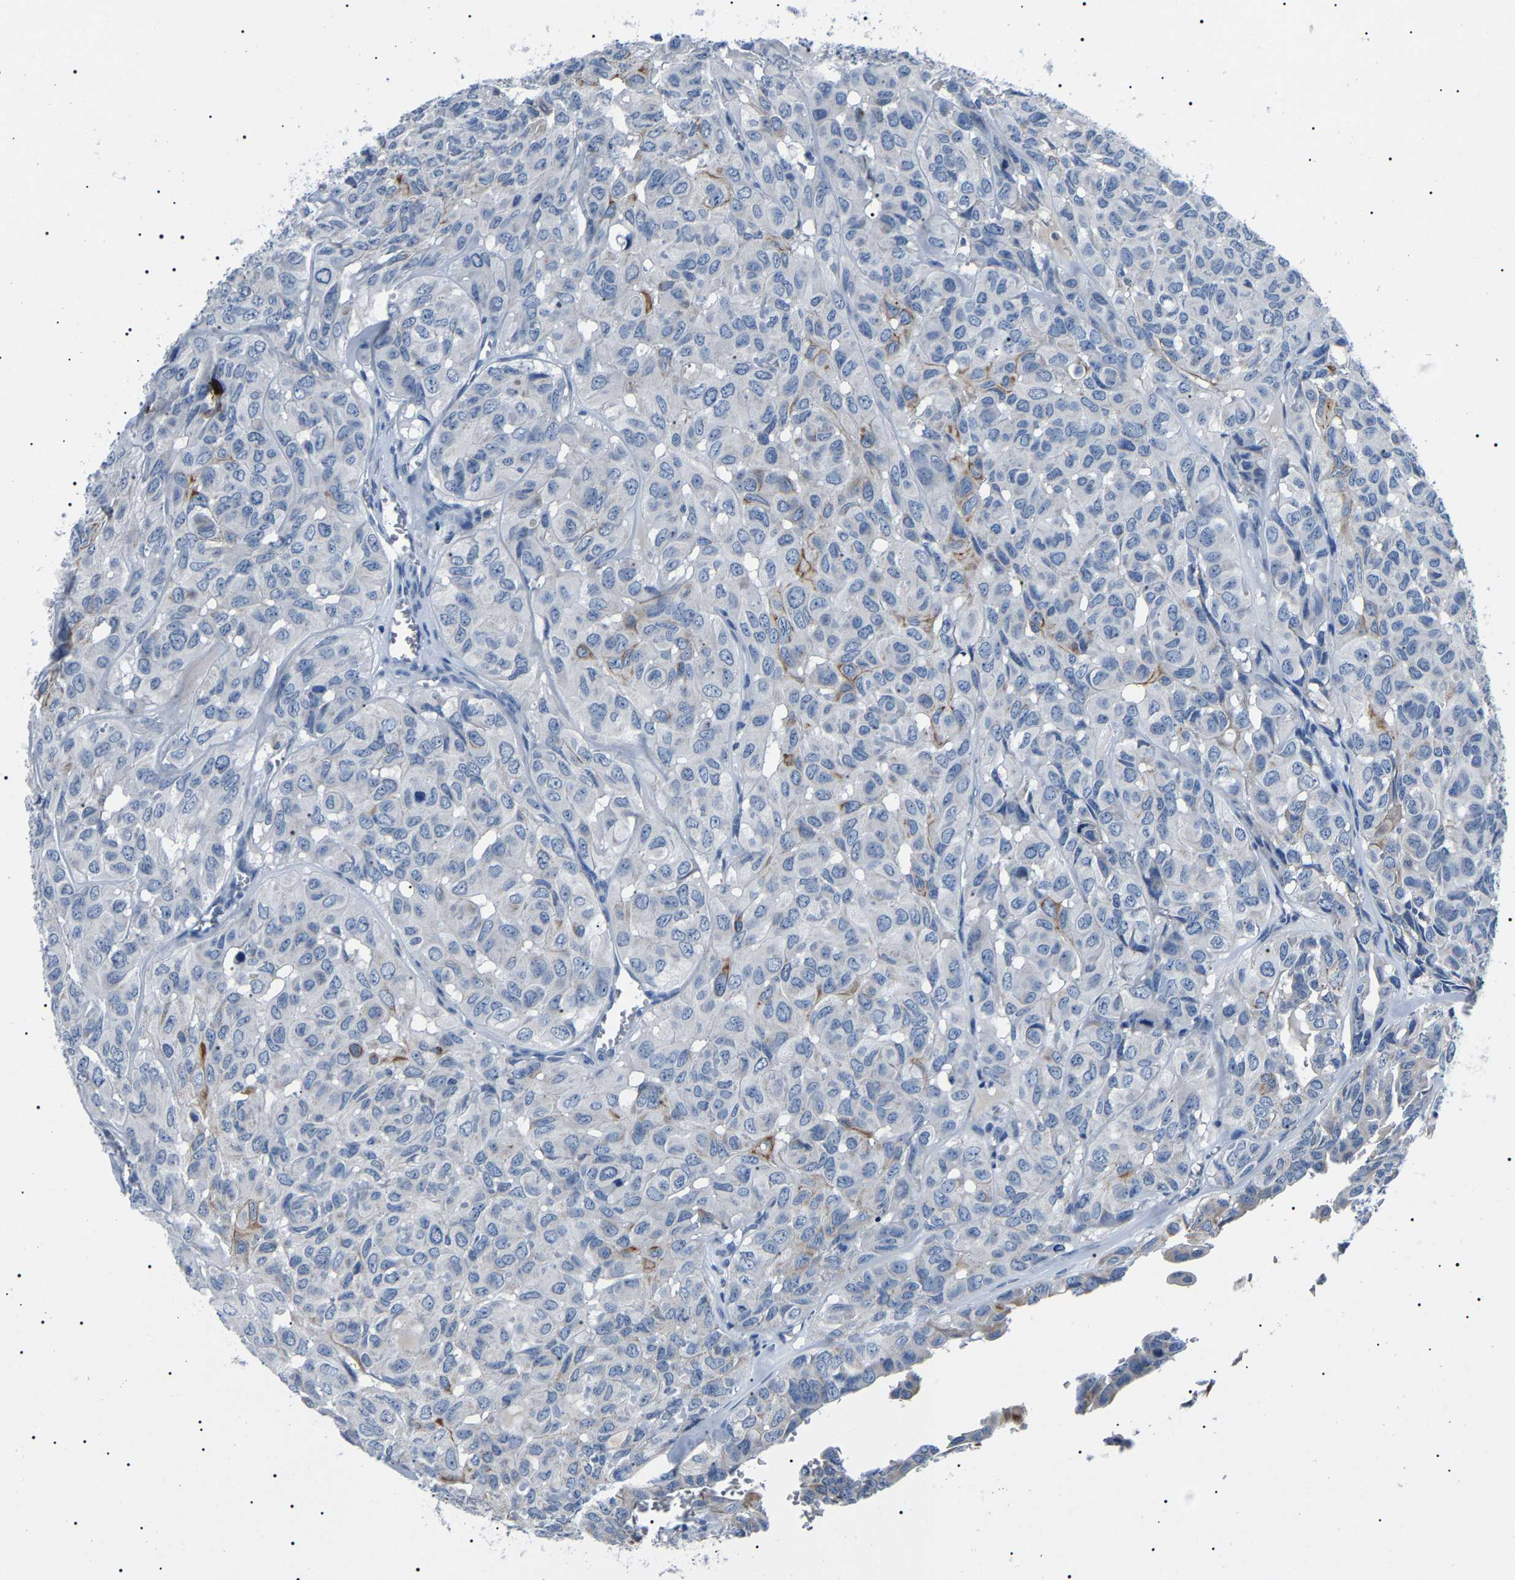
{"staining": {"intensity": "weak", "quantity": "<25%", "location": "cytoplasmic/membranous"}, "tissue": "head and neck cancer", "cell_type": "Tumor cells", "image_type": "cancer", "snomed": [{"axis": "morphology", "description": "Adenocarcinoma, NOS"}, {"axis": "topography", "description": "Salivary gland, NOS"}, {"axis": "topography", "description": "Head-Neck"}], "caption": "Immunohistochemistry (IHC) histopathology image of human head and neck adenocarcinoma stained for a protein (brown), which shows no expression in tumor cells.", "gene": "KLK15", "patient": {"sex": "female", "age": 76}}